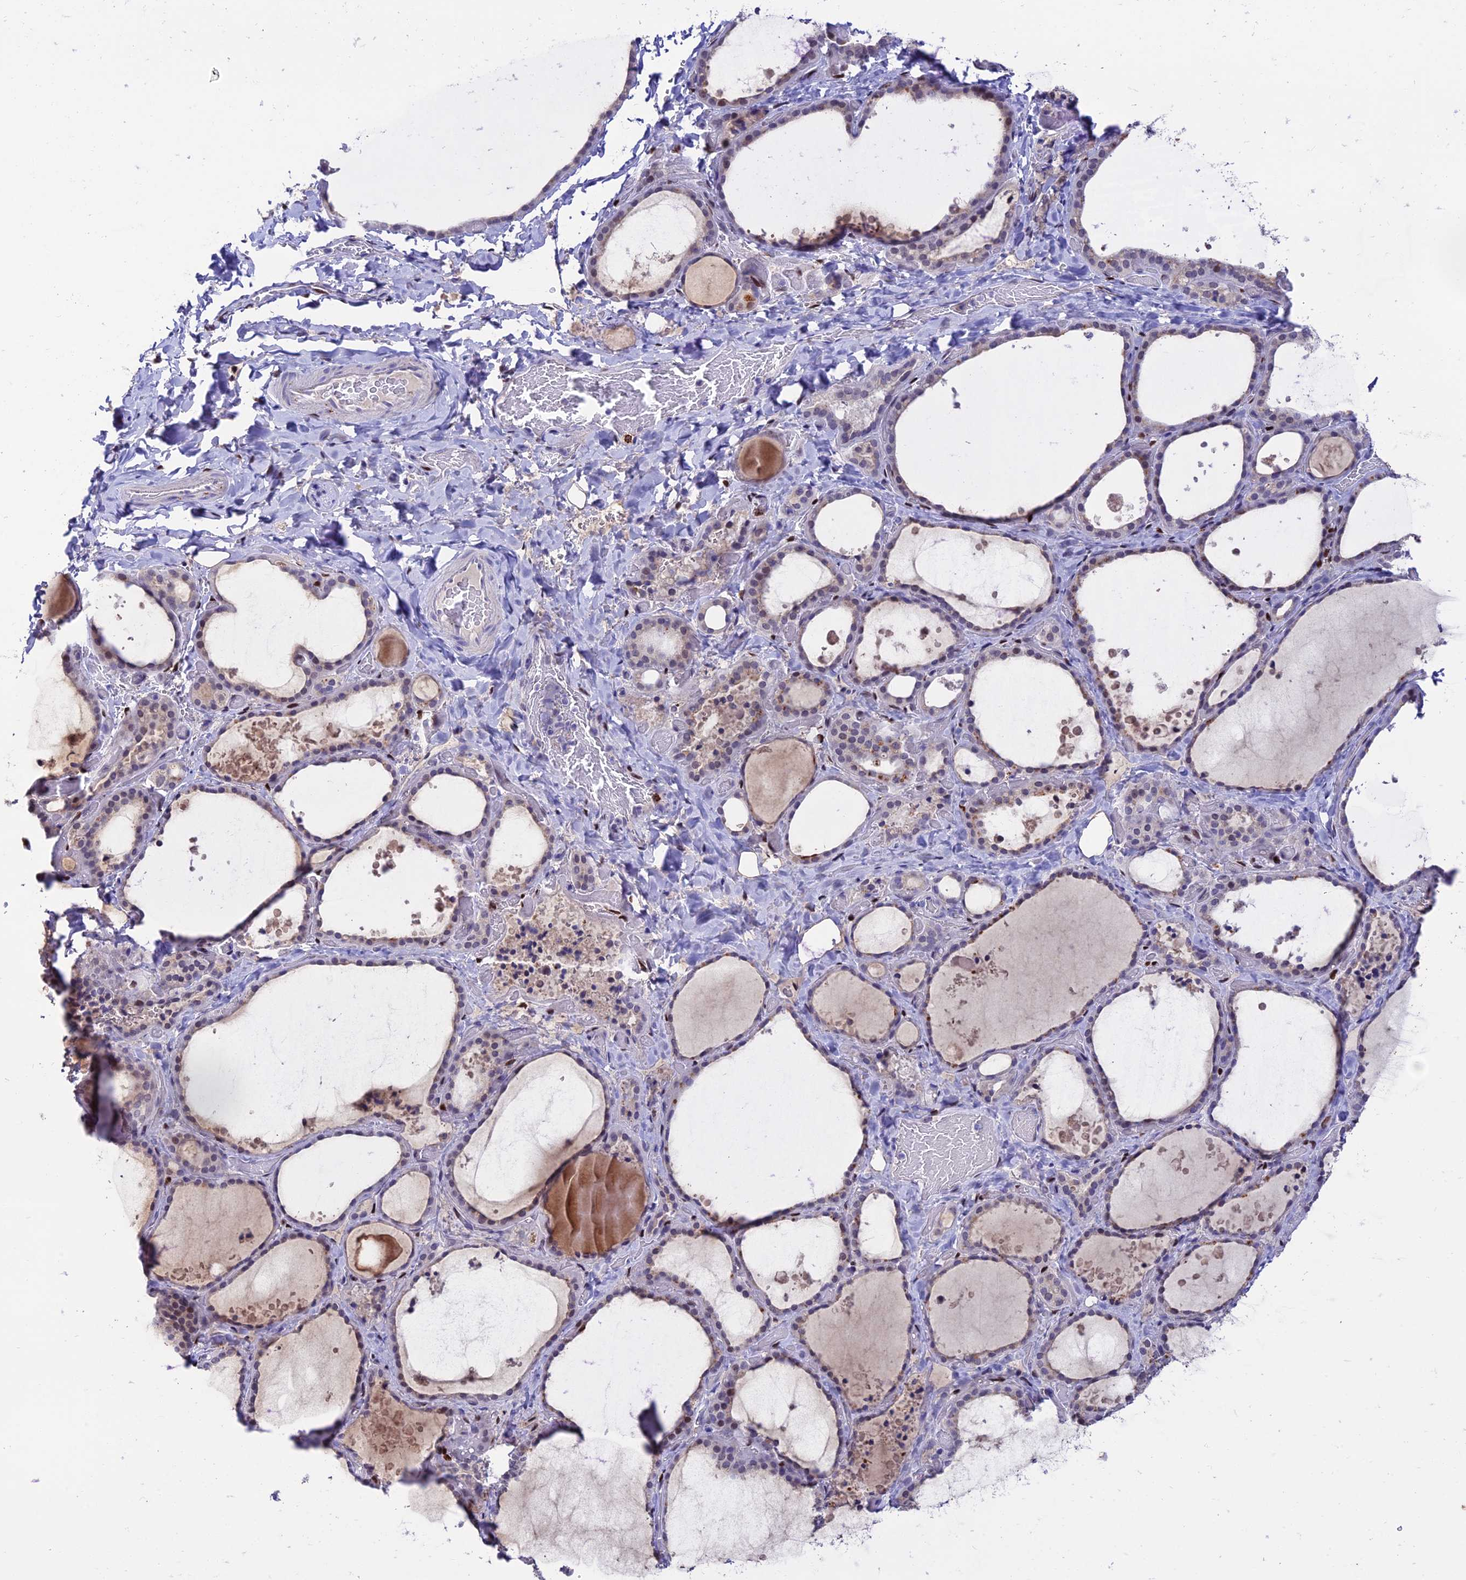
{"staining": {"intensity": "moderate", "quantity": "<25%", "location": "cytoplasmic/membranous"}, "tissue": "thyroid gland", "cell_type": "Glandular cells", "image_type": "normal", "snomed": [{"axis": "morphology", "description": "Normal tissue, NOS"}, {"axis": "topography", "description": "Thyroid gland"}], "caption": "The image displays immunohistochemical staining of benign thyroid gland. There is moderate cytoplasmic/membranous staining is seen in about <25% of glandular cells. Using DAB (brown) and hematoxylin (blue) stains, captured at high magnification using brightfield microscopy.", "gene": "HIC1", "patient": {"sex": "female", "age": 44}}